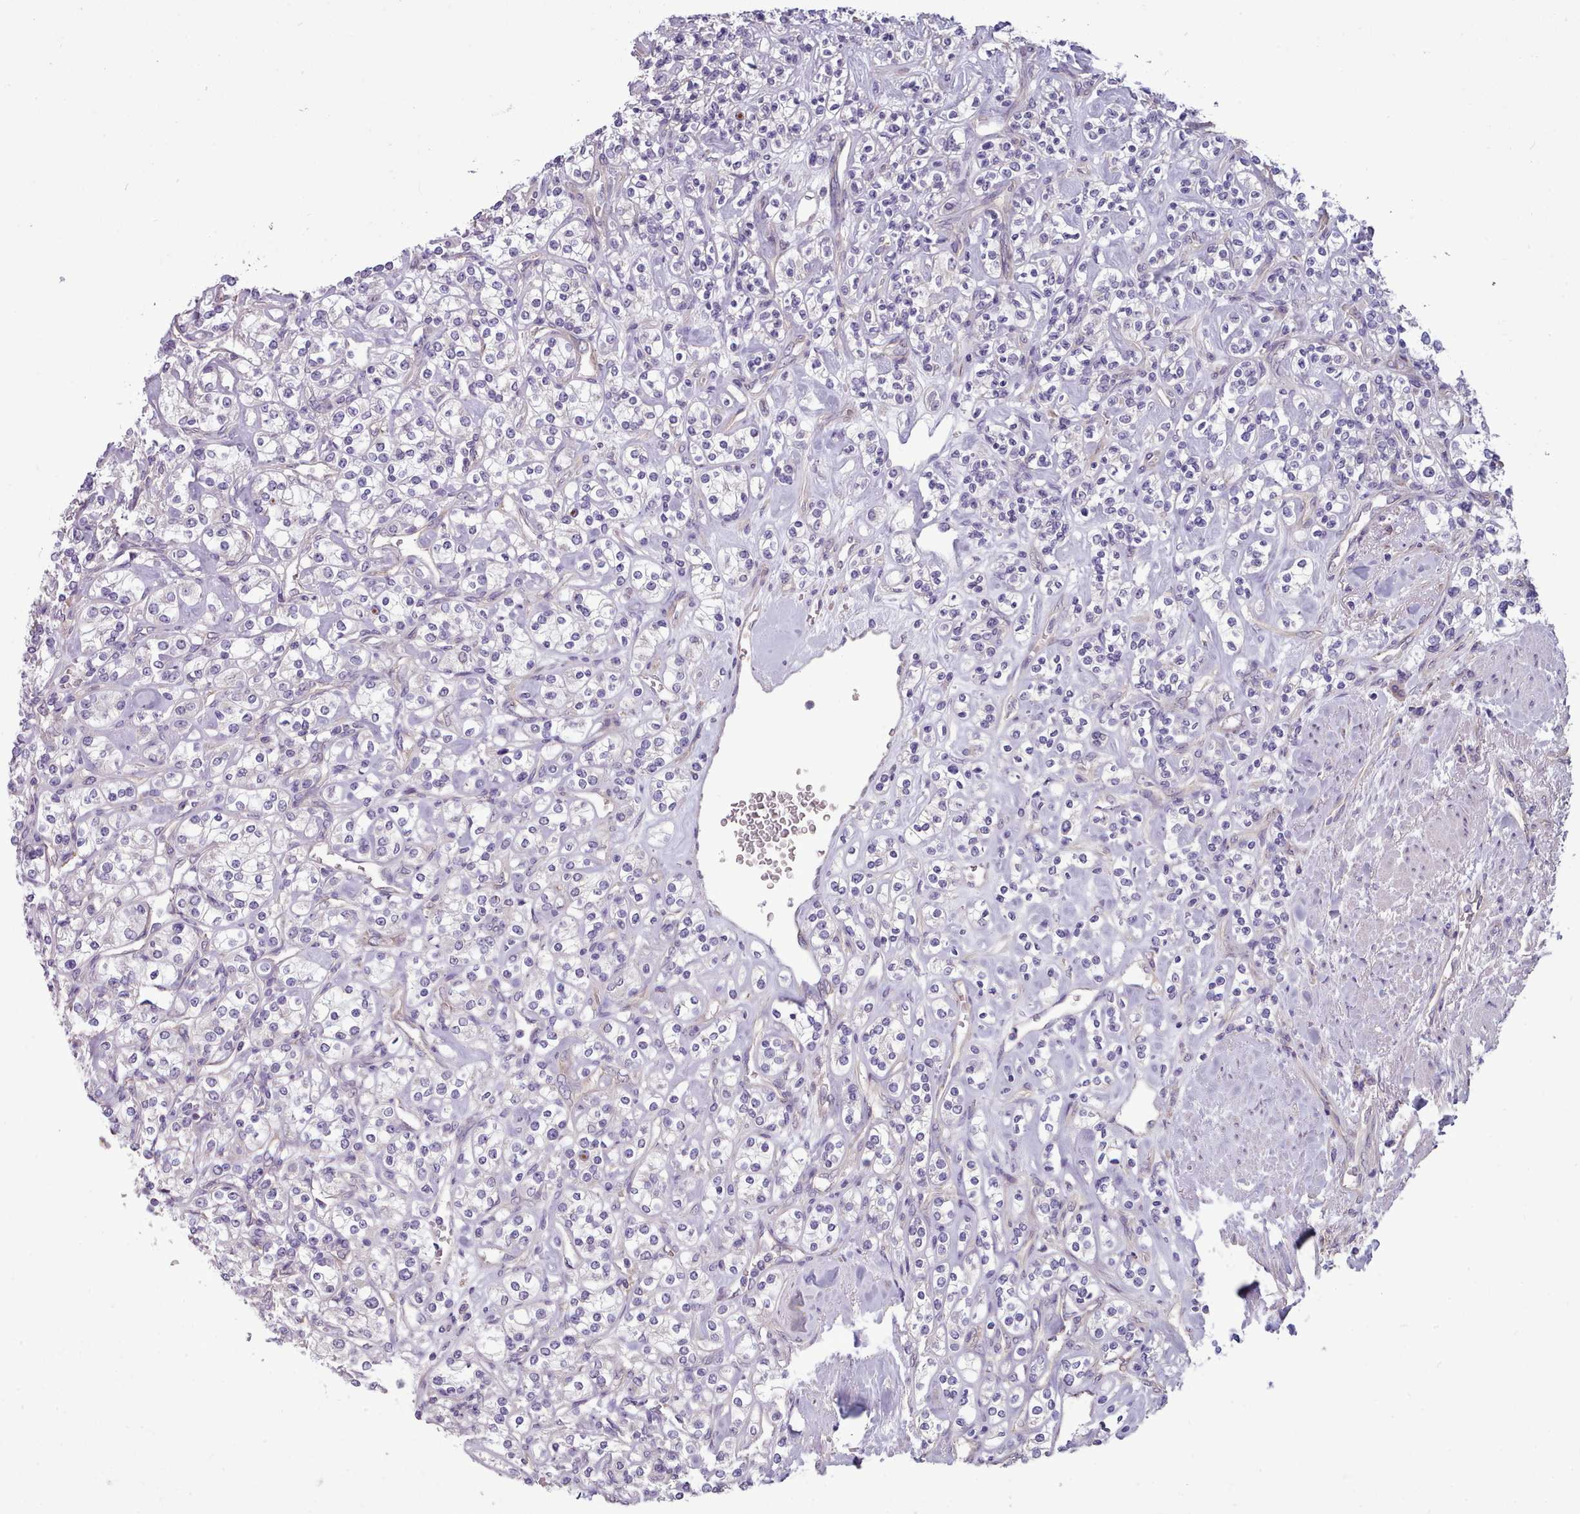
{"staining": {"intensity": "negative", "quantity": "none", "location": "none"}, "tissue": "renal cancer", "cell_type": "Tumor cells", "image_type": "cancer", "snomed": [{"axis": "morphology", "description": "Adenocarcinoma, NOS"}, {"axis": "topography", "description": "Kidney"}], "caption": "A micrograph of renal cancer (adenocarcinoma) stained for a protein displays no brown staining in tumor cells.", "gene": "DPF1", "patient": {"sex": "male", "age": 77}}